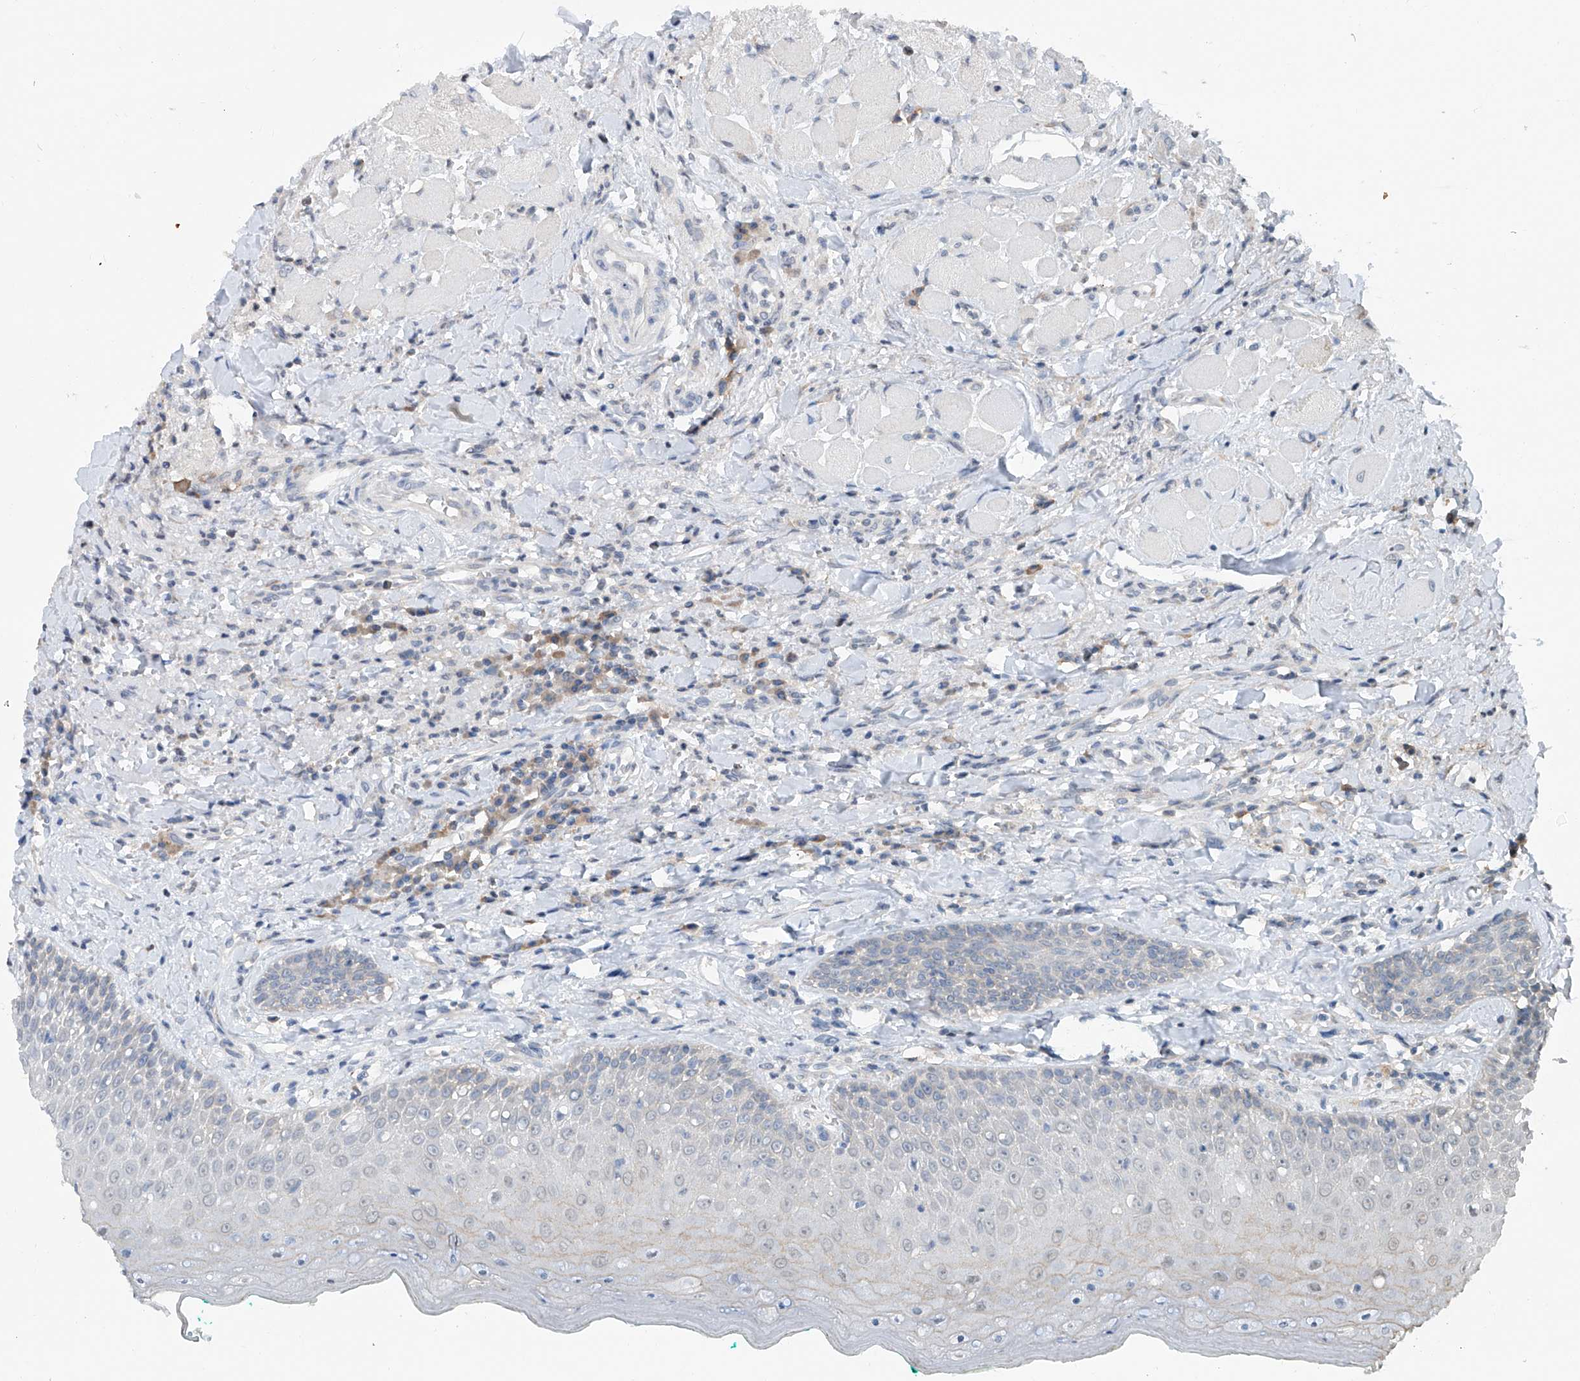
{"staining": {"intensity": "negative", "quantity": "none", "location": "none"}, "tissue": "oral mucosa", "cell_type": "Squamous epithelial cells", "image_type": "normal", "snomed": [{"axis": "morphology", "description": "Normal tissue, NOS"}, {"axis": "topography", "description": "Oral tissue"}], "caption": "IHC micrograph of unremarkable human oral mucosa stained for a protein (brown), which displays no expression in squamous epithelial cells. The staining was performed using DAB (3,3'-diaminobenzidine) to visualize the protein expression in brown, while the nuclei were stained in blue with hematoxylin (Magnification: 20x).", "gene": "KCNK10", "patient": {"sex": "female", "age": 70}}